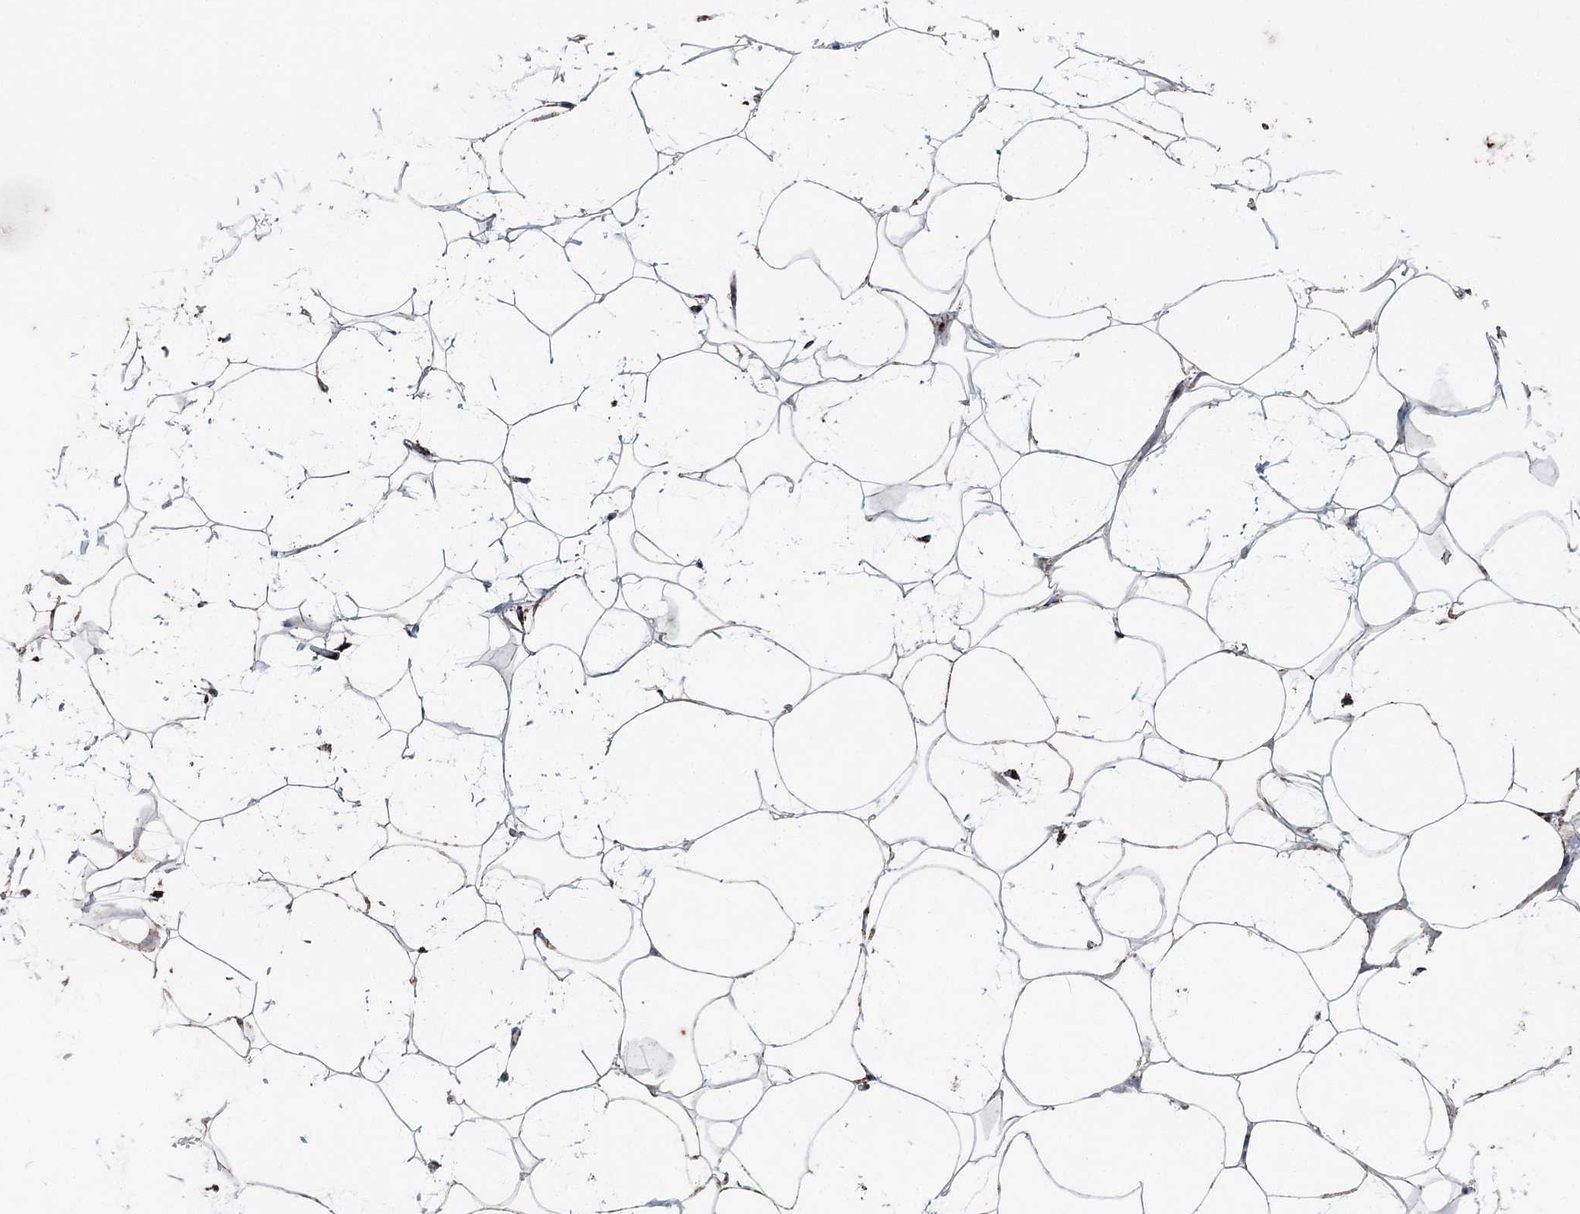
{"staining": {"intensity": "negative", "quantity": "none", "location": "none"}, "tissue": "adipose tissue", "cell_type": "Adipocytes", "image_type": "normal", "snomed": [{"axis": "morphology", "description": "Normal tissue, NOS"}, {"axis": "topography", "description": "Breast"}], "caption": "High power microscopy photomicrograph of an immunohistochemistry (IHC) histopathology image of normal adipose tissue, revealing no significant expression in adipocytes.", "gene": "UCN3", "patient": {"sex": "female", "age": 26}}